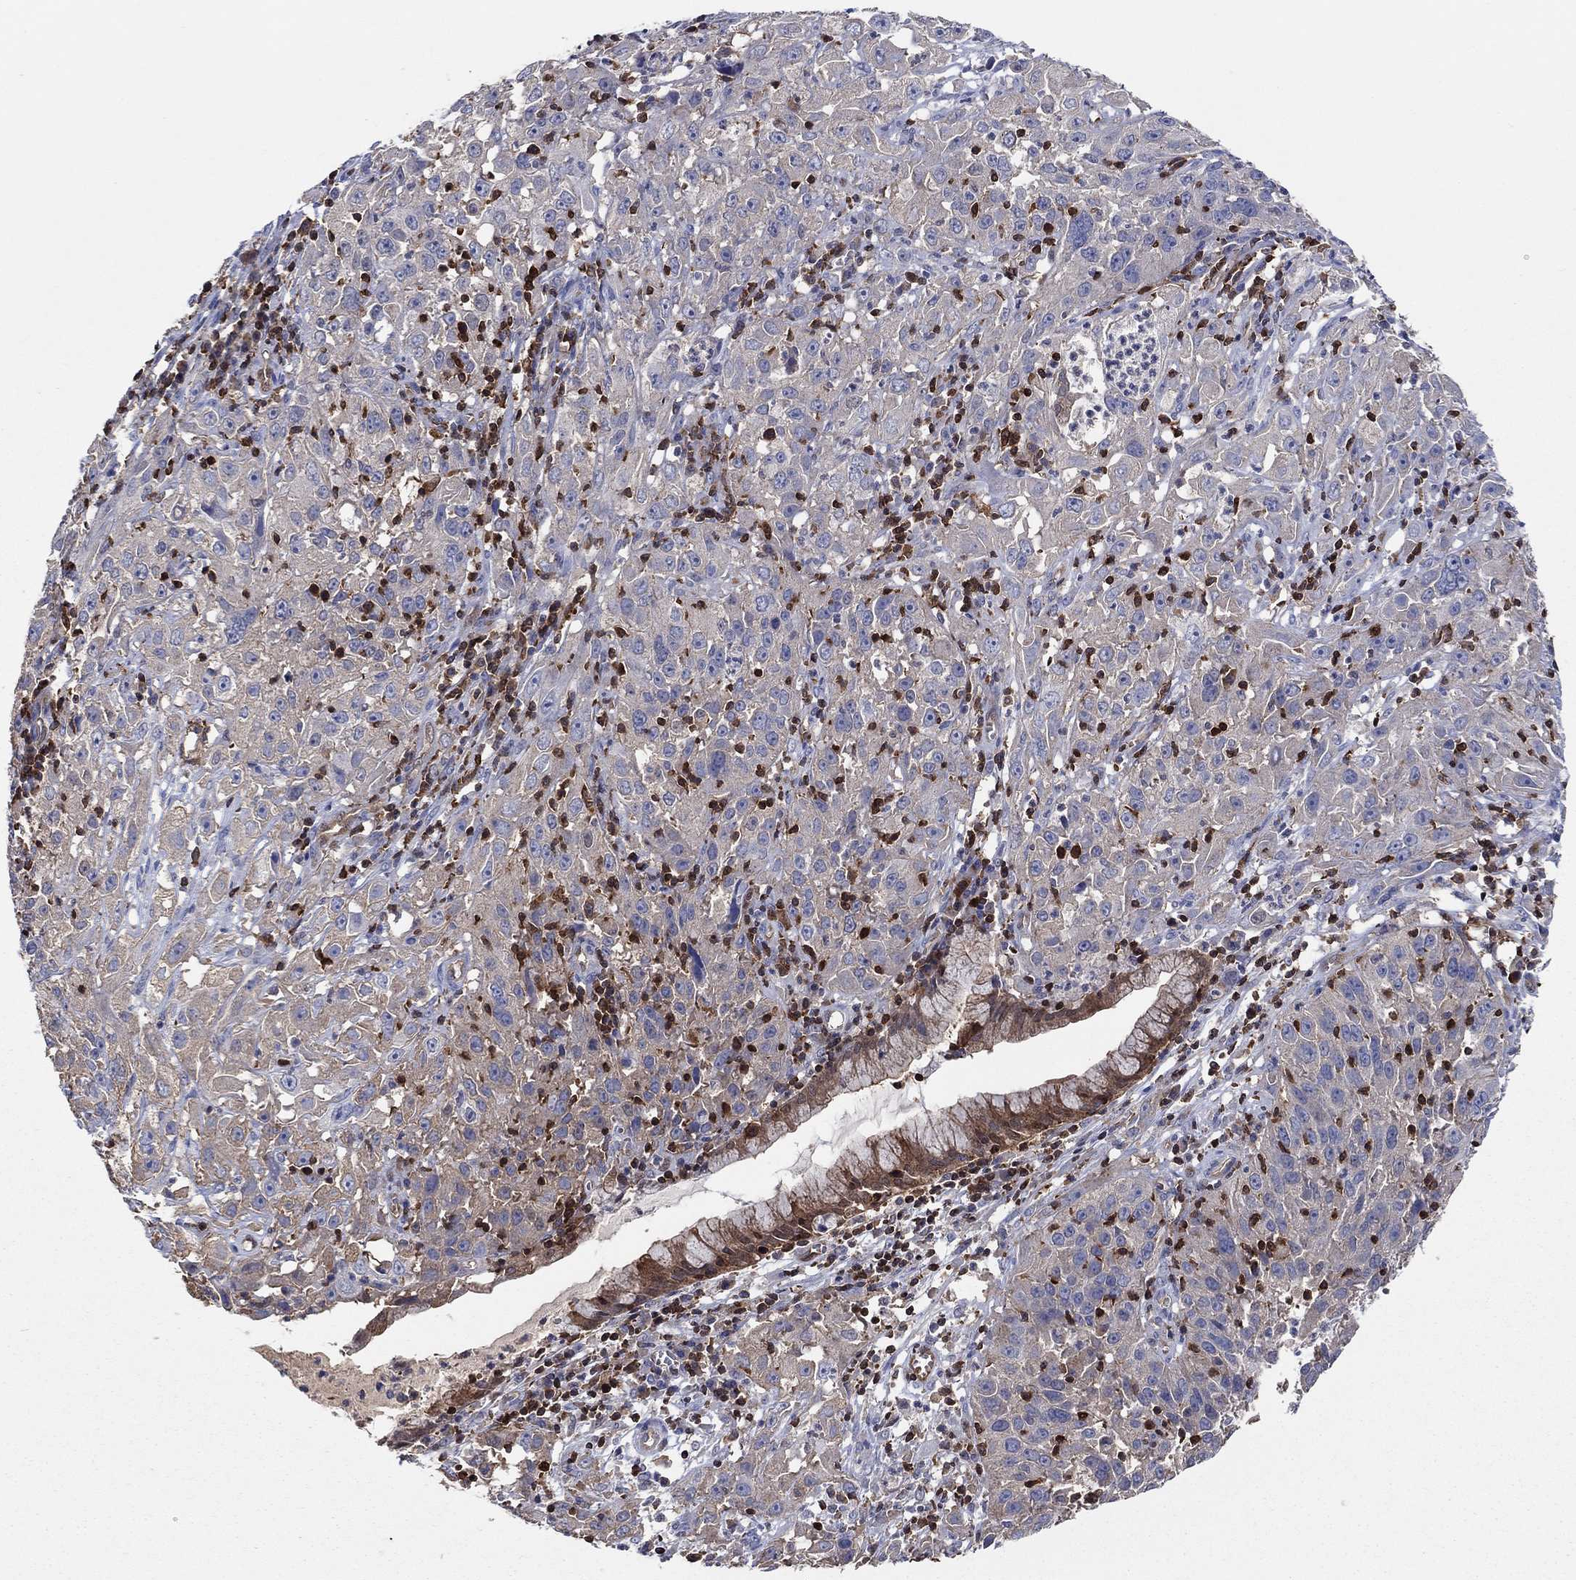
{"staining": {"intensity": "weak", "quantity": "<25%", "location": "cytoplasmic/membranous"}, "tissue": "cervical cancer", "cell_type": "Tumor cells", "image_type": "cancer", "snomed": [{"axis": "morphology", "description": "Squamous cell carcinoma, NOS"}, {"axis": "topography", "description": "Cervix"}], "caption": "This is an immunohistochemistry histopathology image of human cervical cancer (squamous cell carcinoma). There is no positivity in tumor cells.", "gene": "AGFG2", "patient": {"sex": "female", "age": 32}}